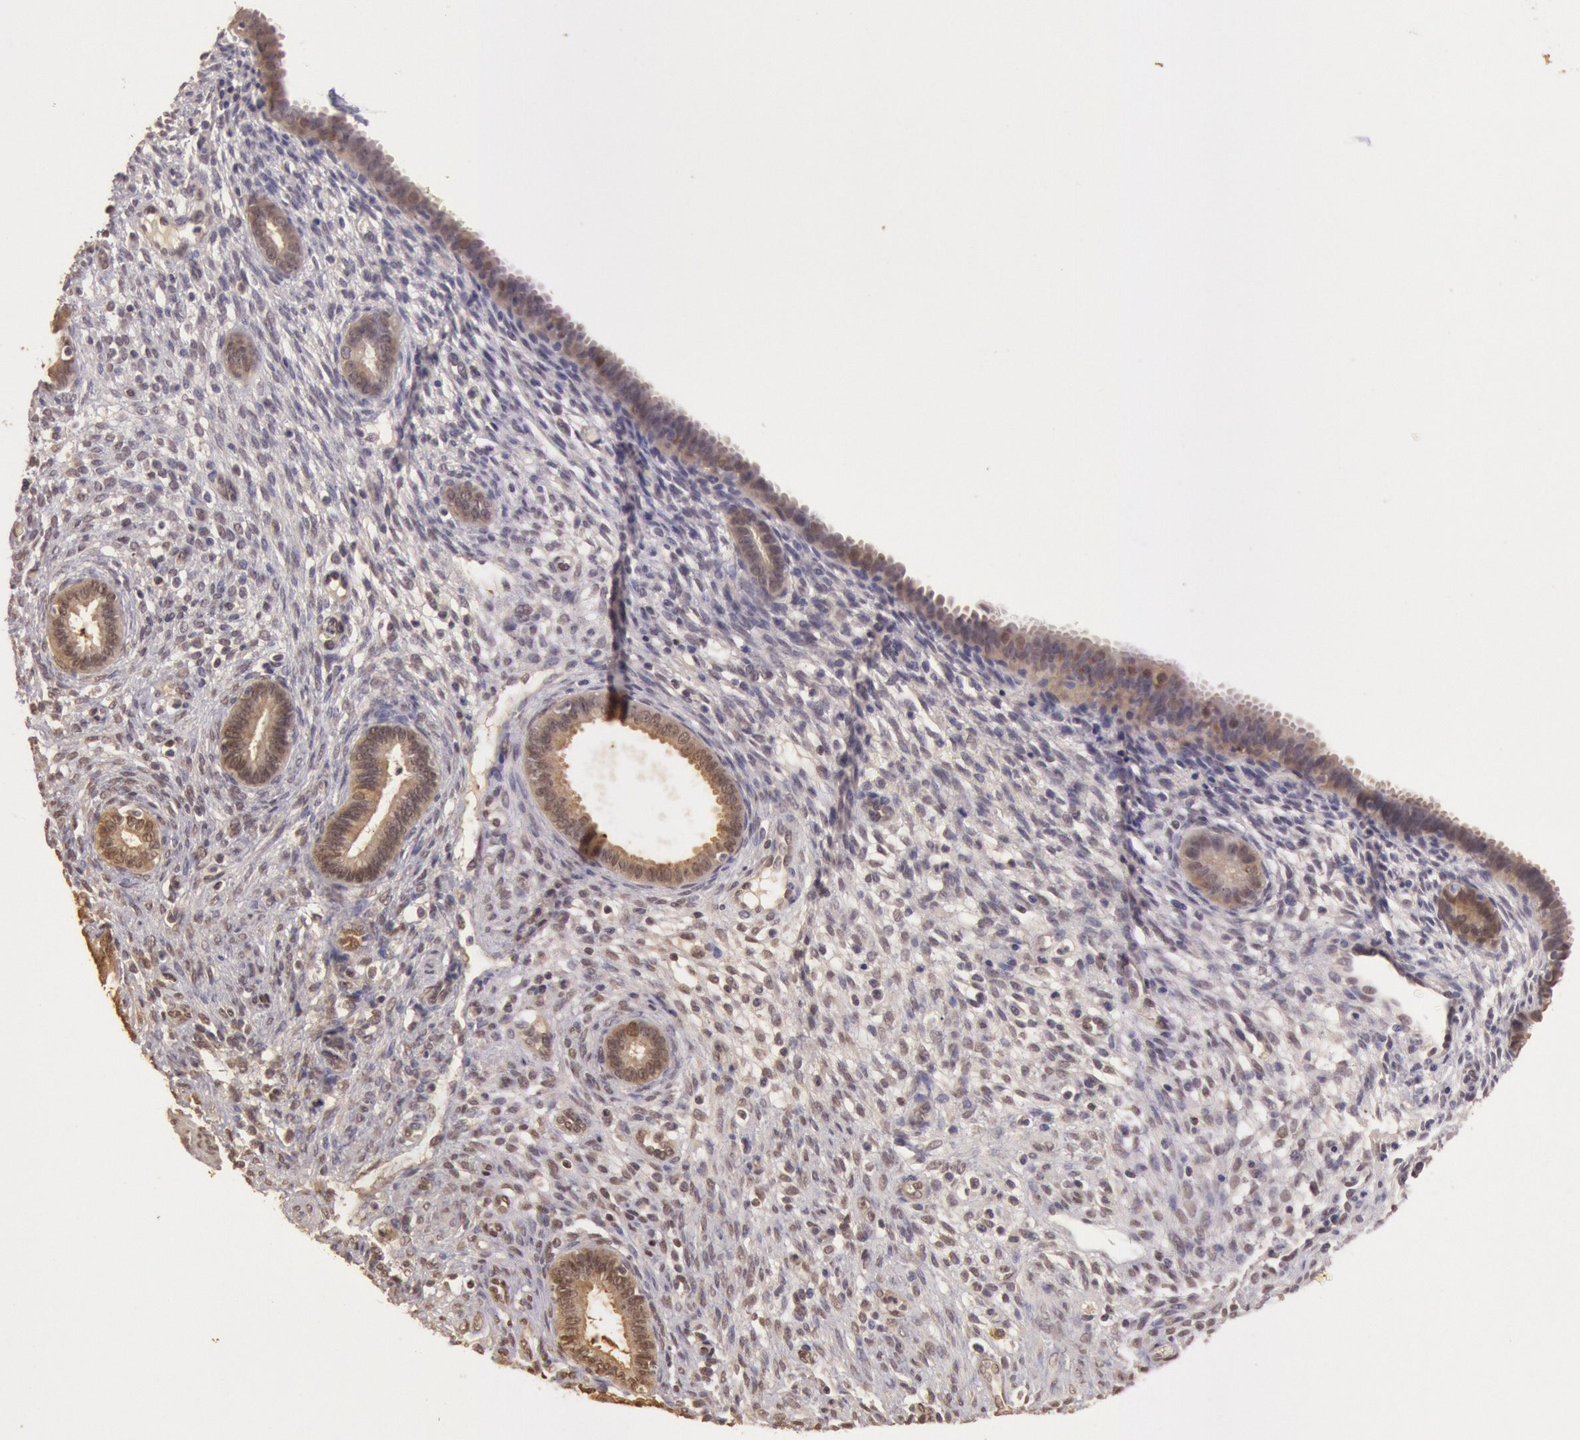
{"staining": {"intensity": "moderate", "quantity": "25%-75%", "location": "cytoplasmic/membranous,nuclear"}, "tissue": "endometrium", "cell_type": "Cells in endometrial stroma", "image_type": "normal", "snomed": [{"axis": "morphology", "description": "Normal tissue, NOS"}, {"axis": "topography", "description": "Endometrium"}], "caption": "Endometrium stained with immunohistochemistry shows moderate cytoplasmic/membranous,nuclear positivity in approximately 25%-75% of cells in endometrial stroma. Ihc stains the protein in brown and the nuclei are stained blue.", "gene": "SOD1", "patient": {"sex": "female", "age": 52}}